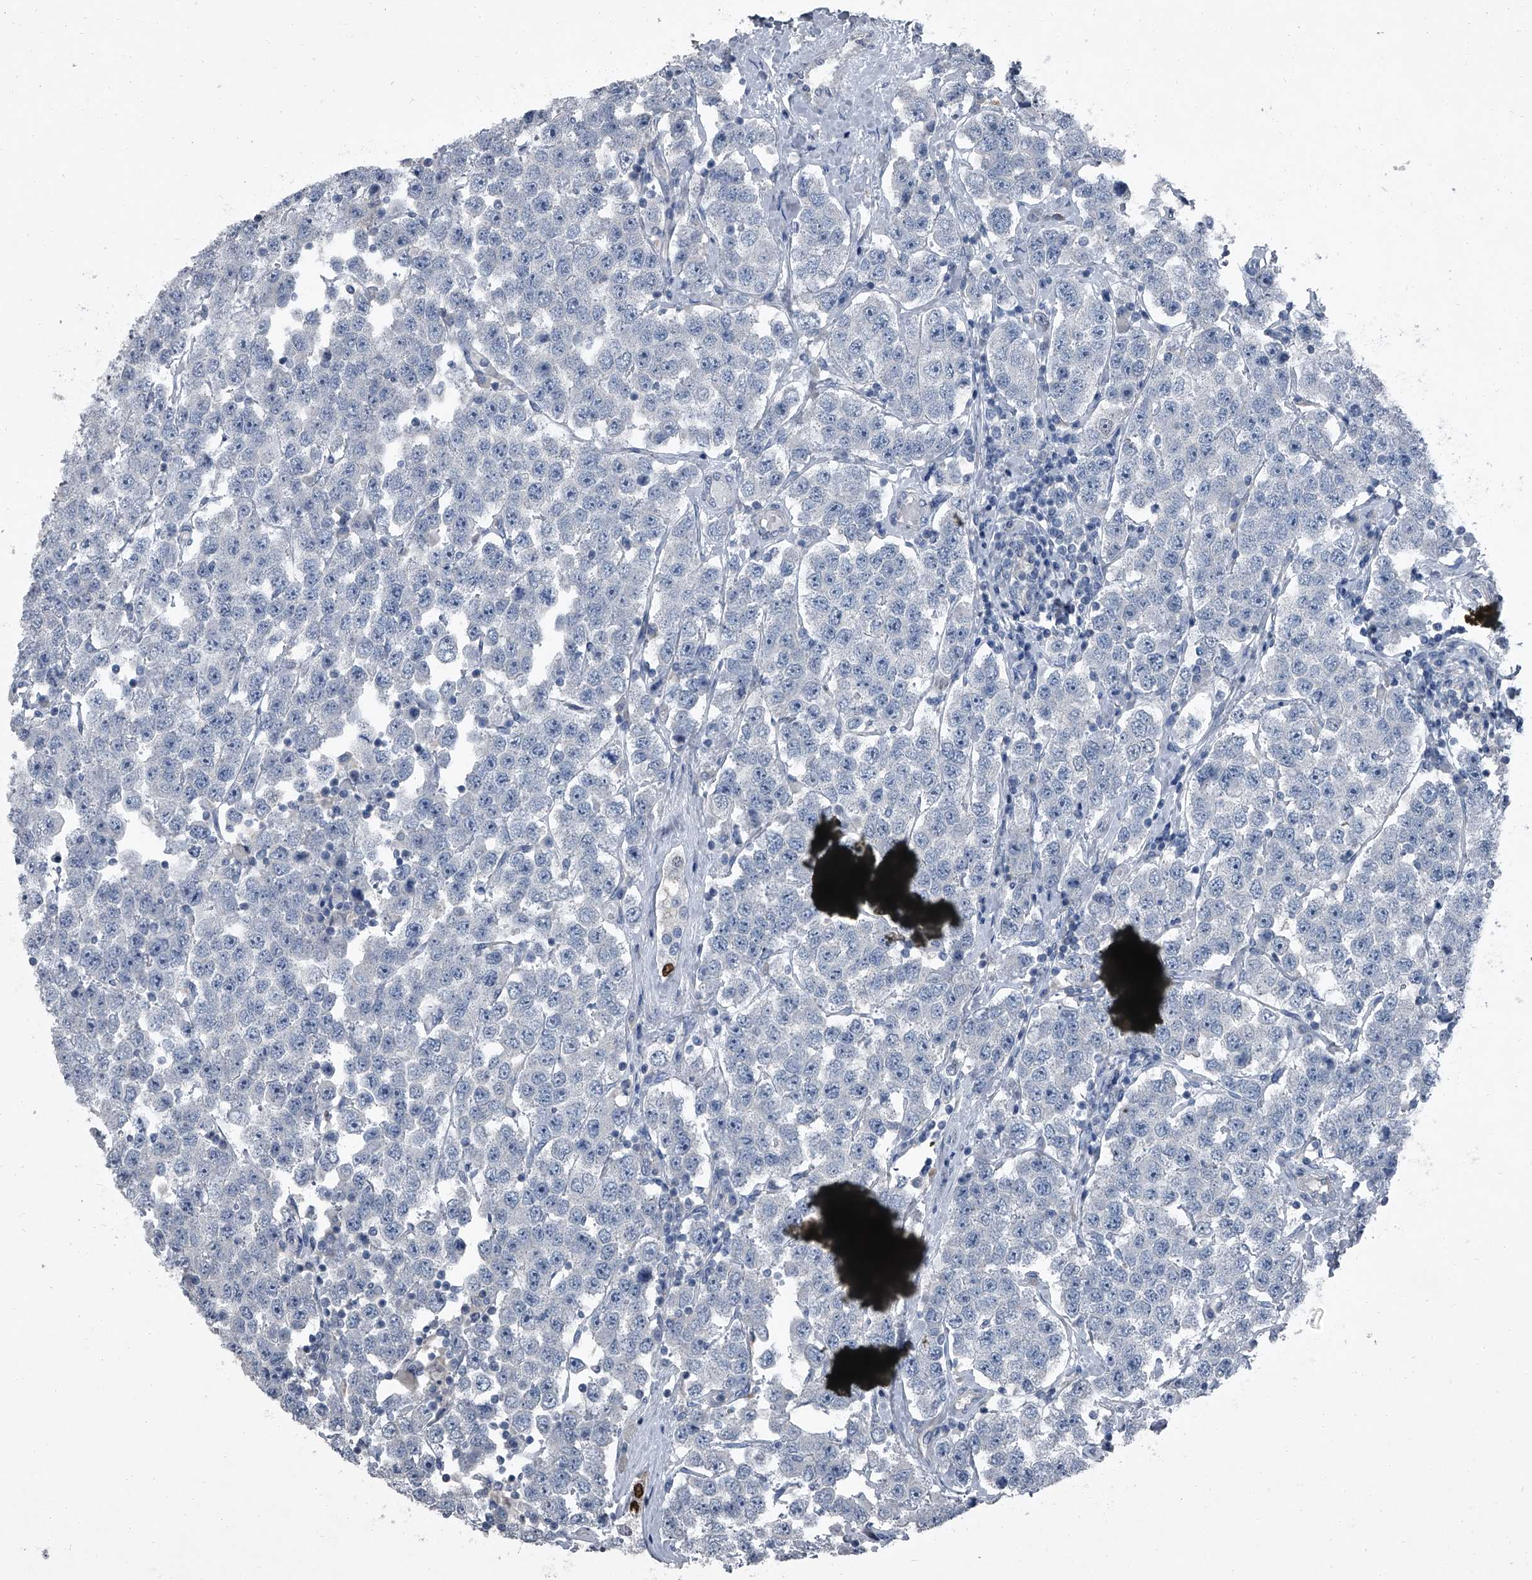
{"staining": {"intensity": "negative", "quantity": "none", "location": "none"}, "tissue": "testis cancer", "cell_type": "Tumor cells", "image_type": "cancer", "snomed": [{"axis": "morphology", "description": "Seminoma, NOS"}, {"axis": "topography", "description": "Testis"}], "caption": "The immunohistochemistry (IHC) histopathology image has no significant expression in tumor cells of testis cancer tissue.", "gene": "HEPHL1", "patient": {"sex": "male", "age": 28}}